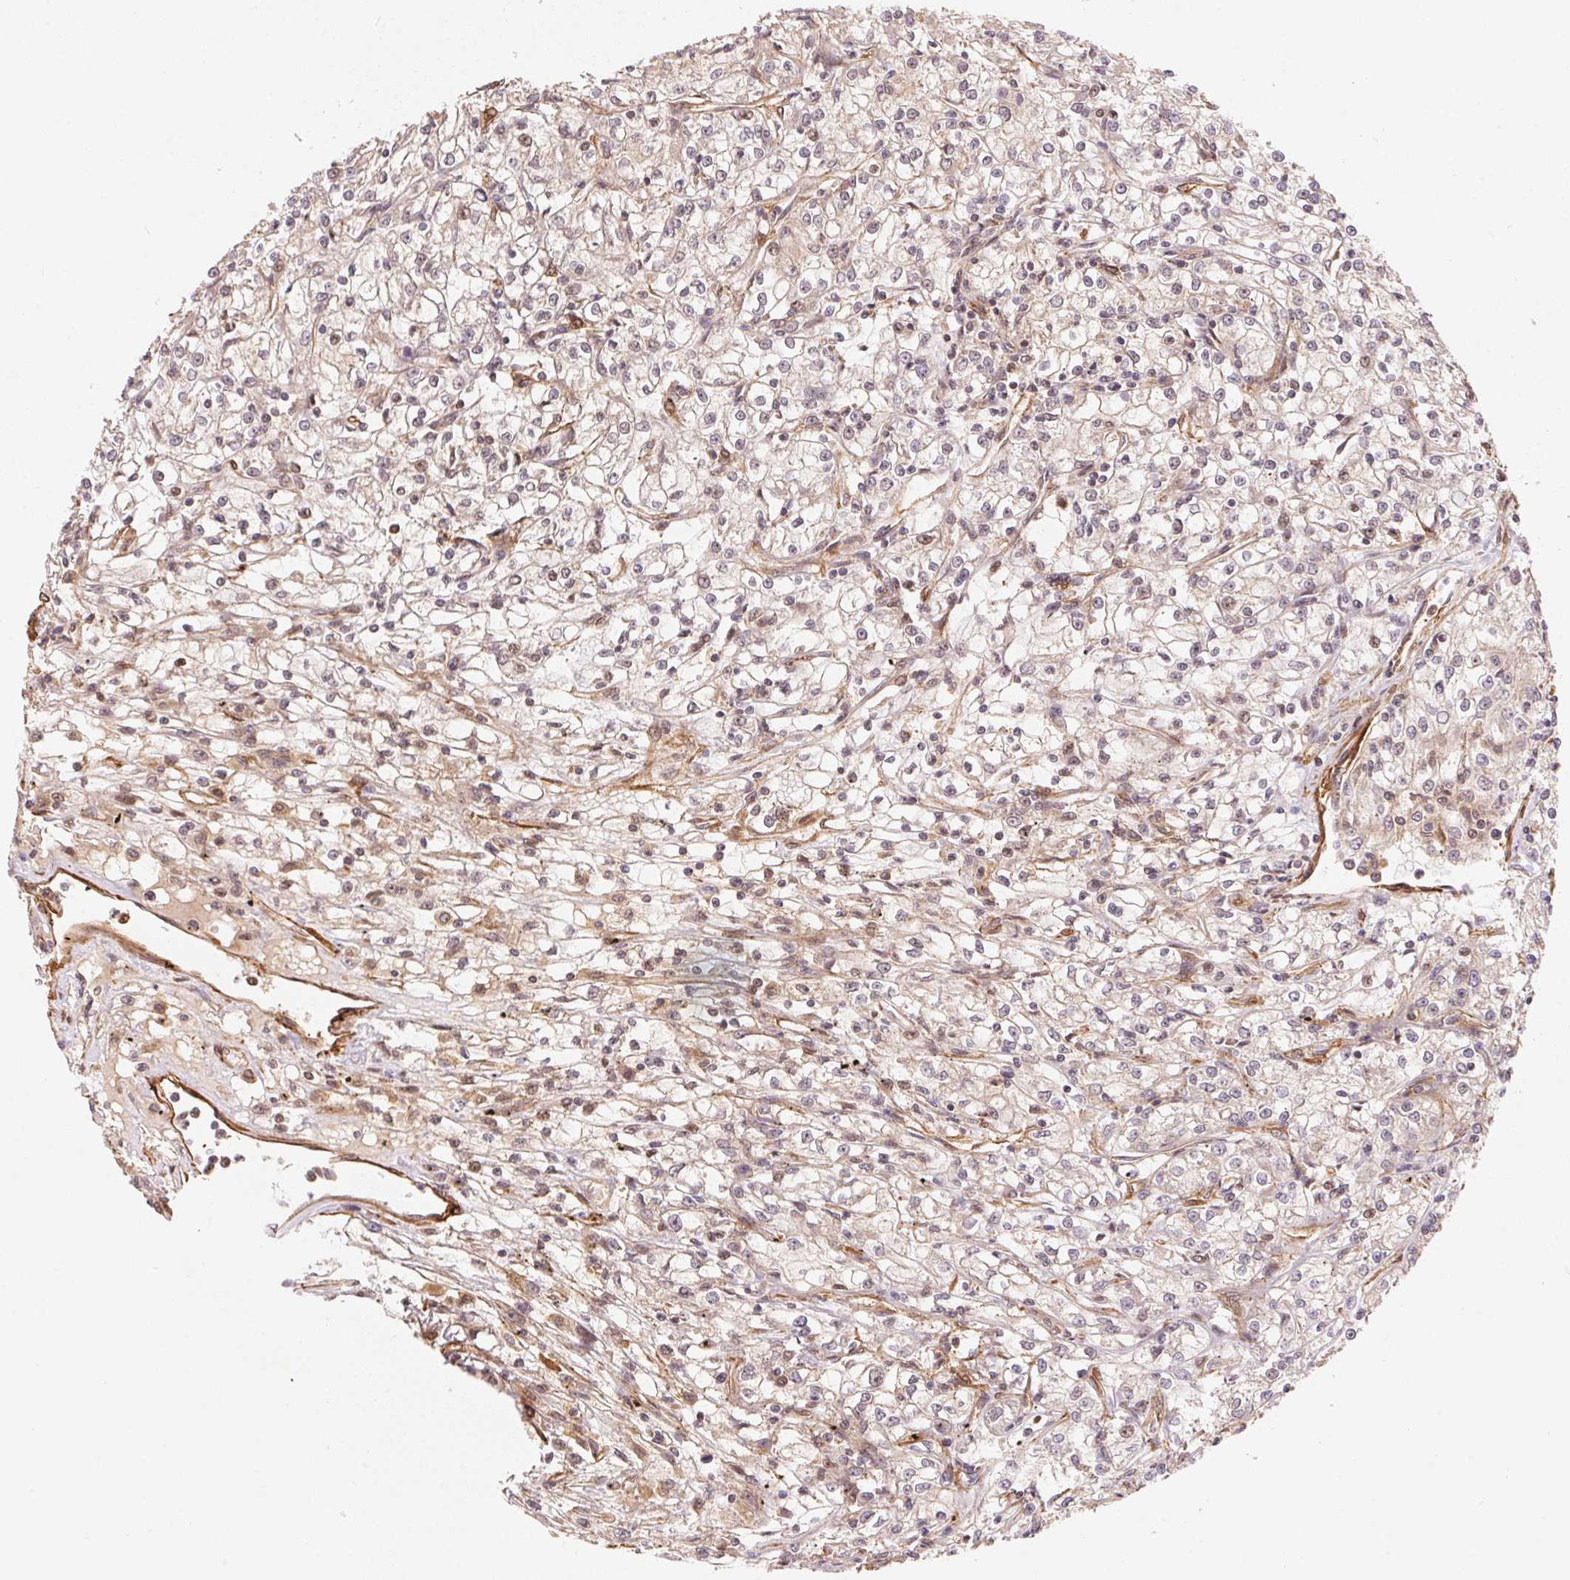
{"staining": {"intensity": "negative", "quantity": "none", "location": "none"}, "tissue": "renal cancer", "cell_type": "Tumor cells", "image_type": "cancer", "snomed": [{"axis": "morphology", "description": "Adenocarcinoma, NOS"}, {"axis": "topography", "description": "Kidney"}], "caption": "IHC micrograph of neoplastic tissue: renal cancer (adenocarcinoma) stained with DAB (3,3'-diaminobenzidine) exhibits no significant protein positivity in tumor cells.", "gene": "TNIP2", "patient": {"sex": "female", "age": 59}}